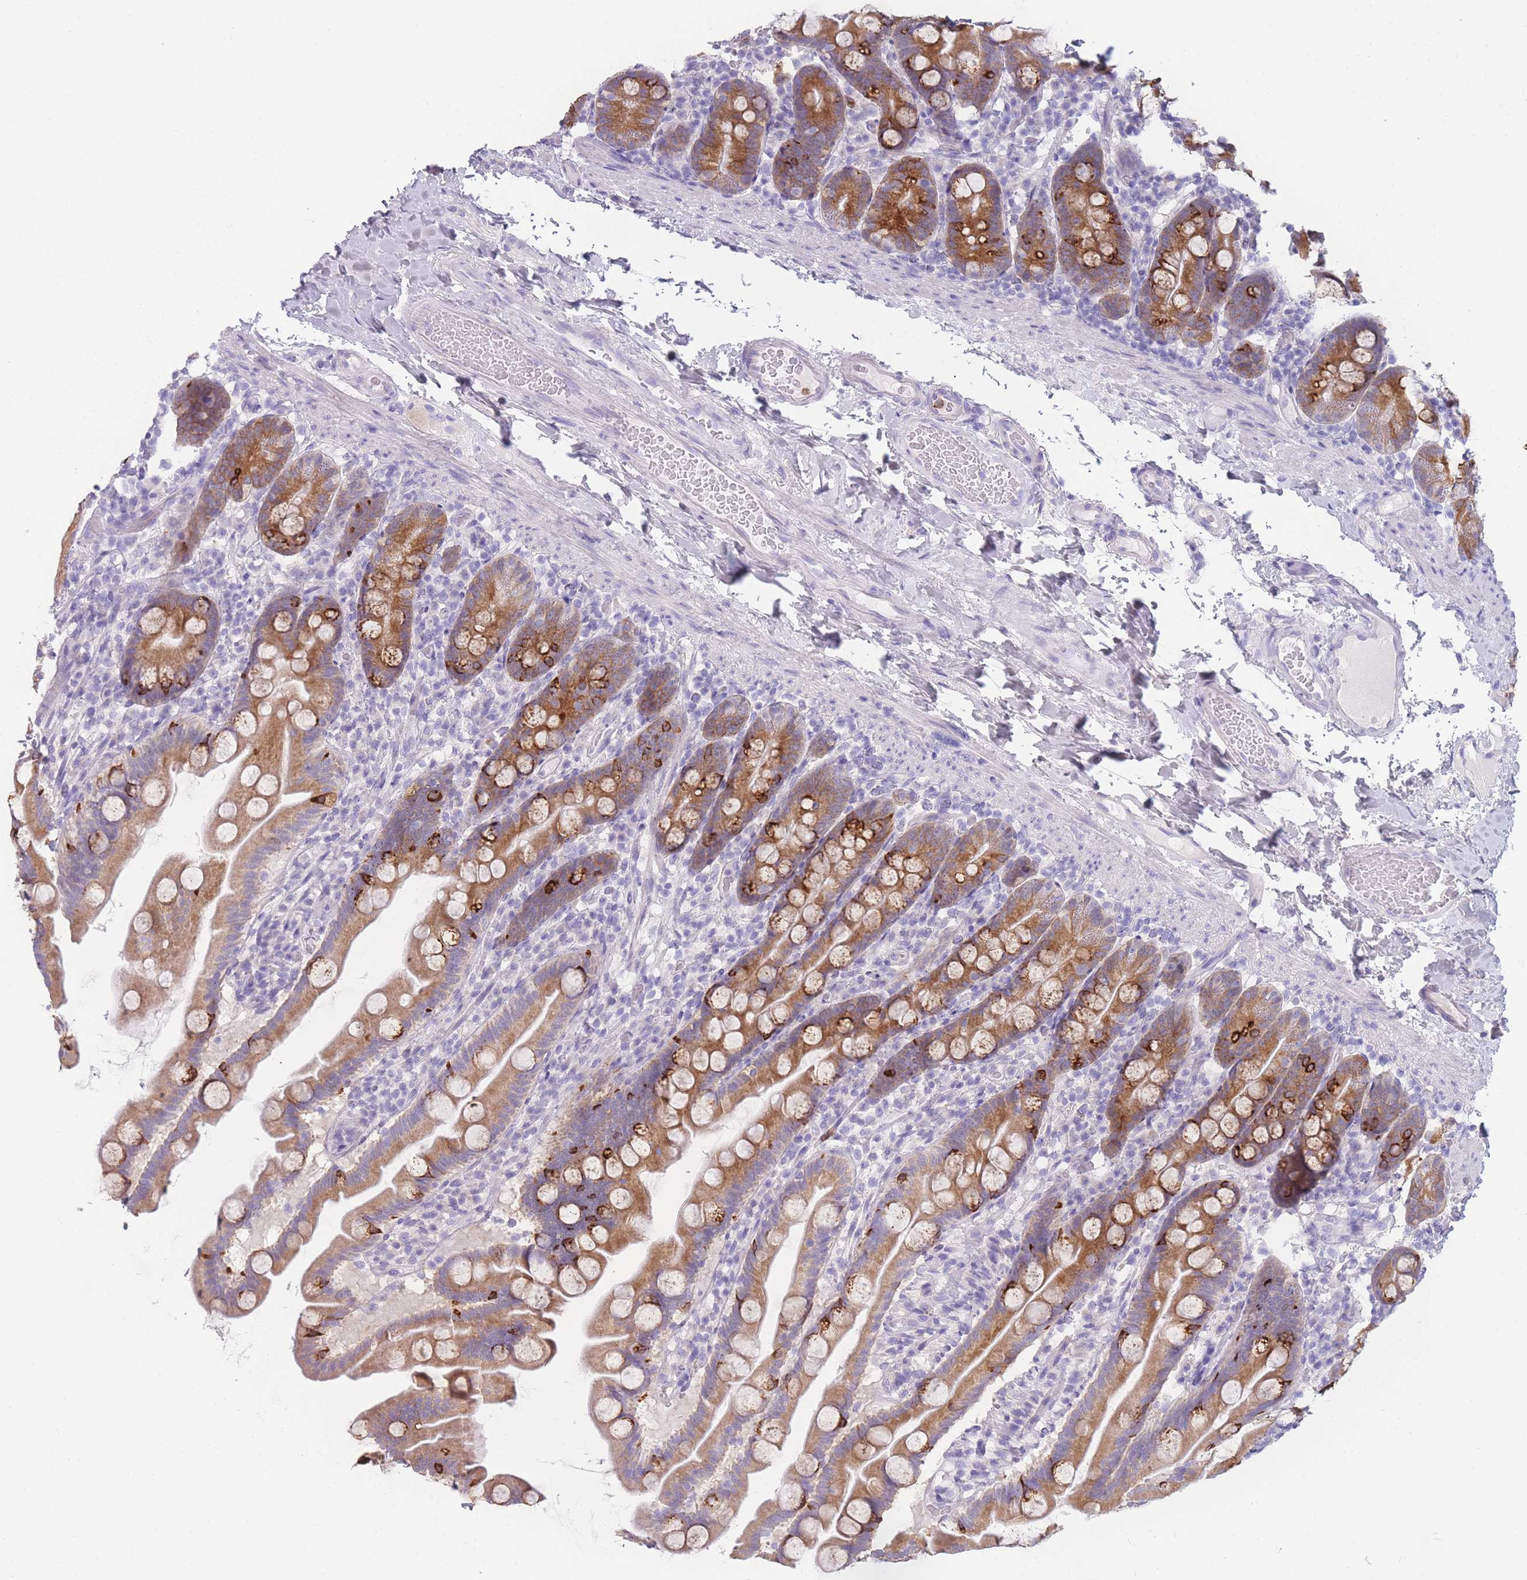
{"staining": {"intensity": "strong", "quantity": ">75%", "location": "cytoplasmic/membranous"}, "tissue": "small intestine", "cell_type": "Glandular cells", "image_type": "normal", "snomed": [{"axis": "morphology", "description": "Normal tissue, NOS"}, {"axis": "topography", "description": "Small intestine"}], "caption": "DAB immunohistochemical staining of unremarkable human small intestine reveals strong cytoplasmic/membranous protein staining in about >75% of glandular cells.", "gene": "ZNF627", "patient": {"sex": "female", "age": 68}}